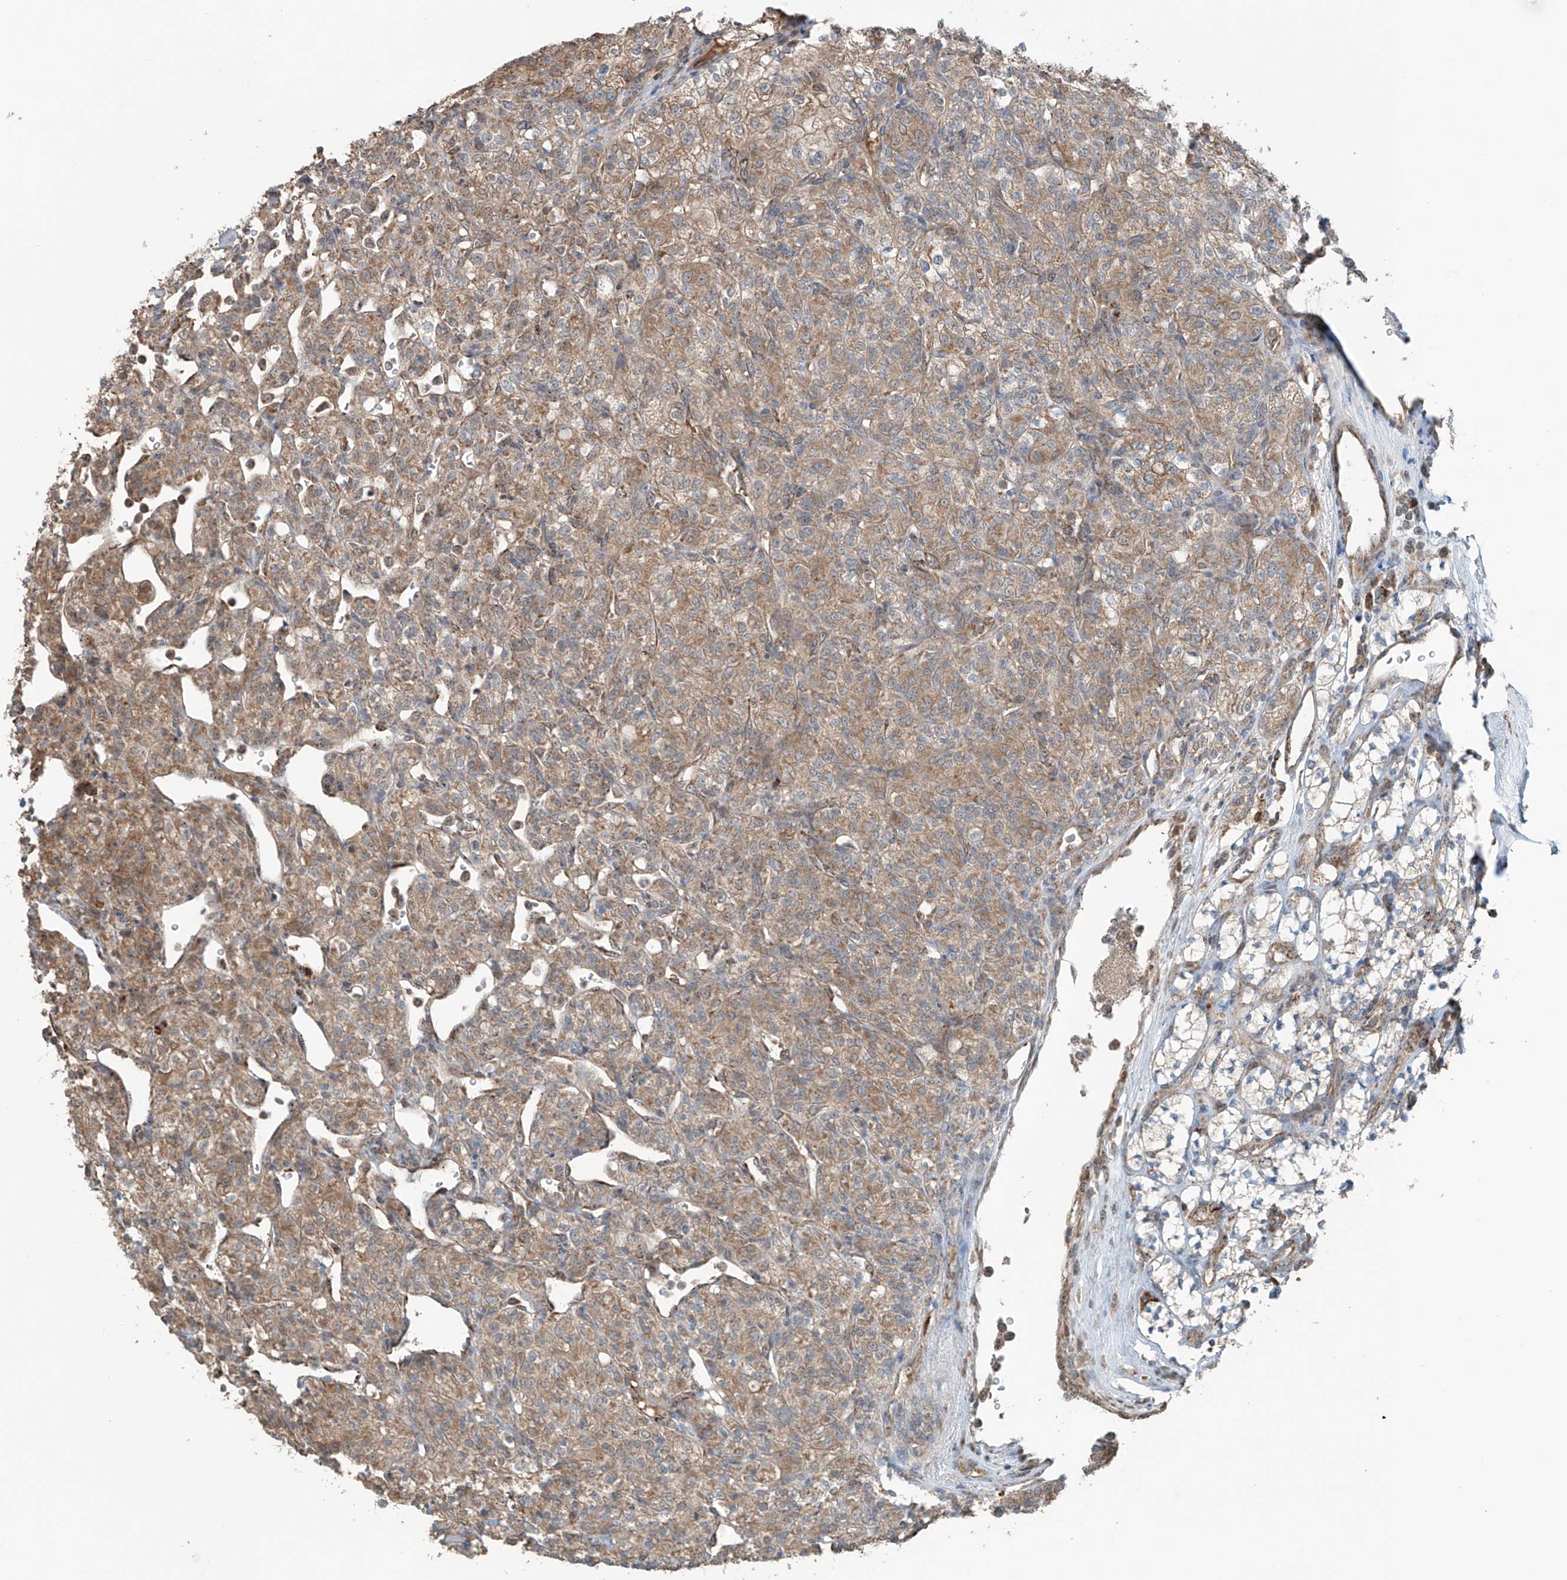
{"staining": {"intensity": "weak", "quantity": "25%-75%", "location": "cytoplasmic/membranous"}, "tissue": "renal cancer", "cell_type": "Tumor cells", "image_type": "cancer", "snomed": [{"axis": "morphology", "description": "Adenocarcinoma, NOS"}, {"axis": "topography", "description": "Kidney"}], "caption": "Human renal cancer stained for a protein (brown) shows weak cytoplasmic/membranous positive positivity in approximately 25%-75% of tumor cells.", "gene": "SAMD3", "patient": {"sex": "male", "age": 77}}